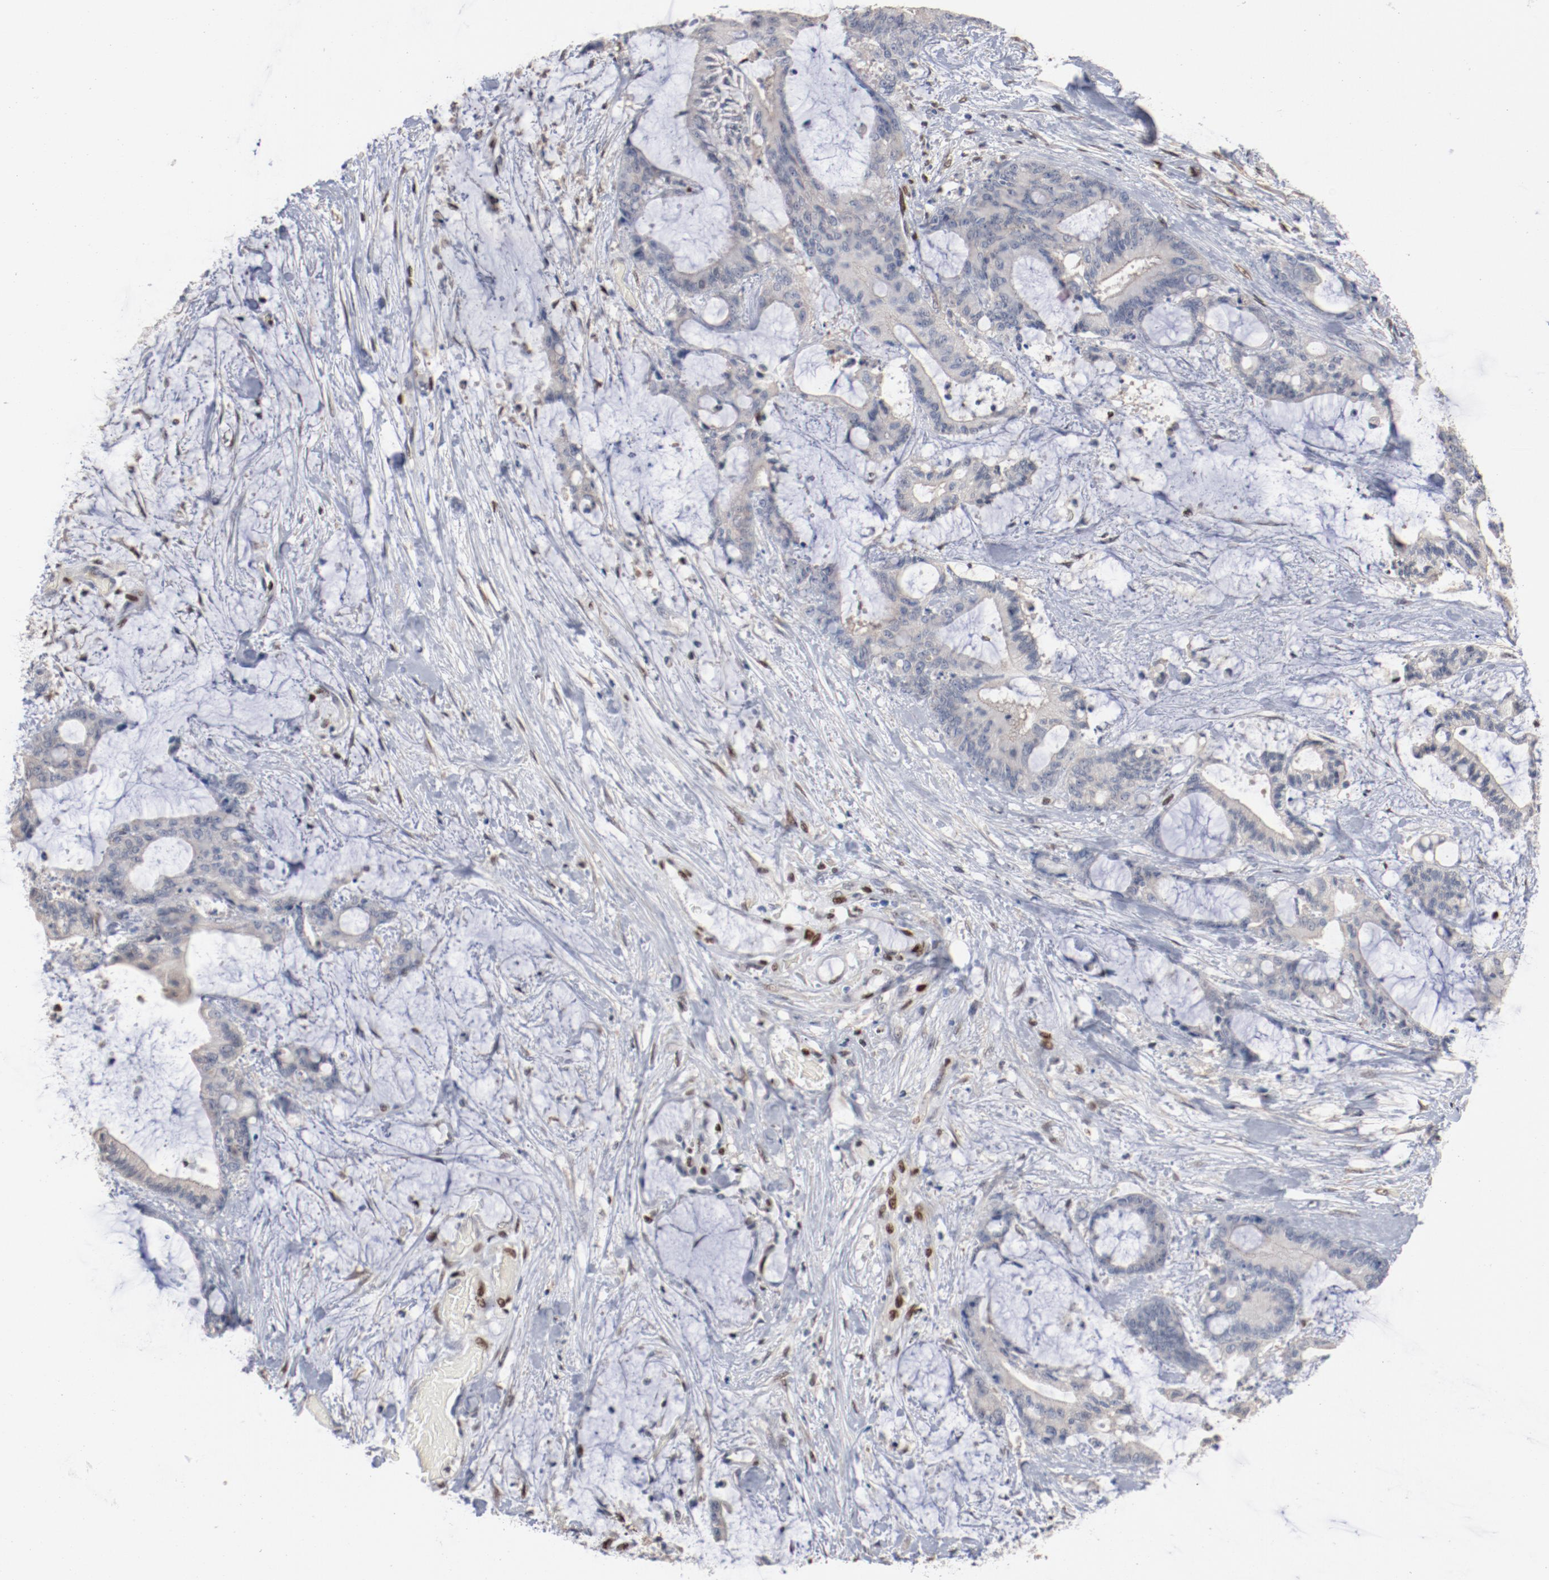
{"staining": {"intensity": "negative", "quantity": "none", "location": "none"}, "tissue": "liver cancer", "cell_type": "Tumor cells", "image_type": "cancer", "snomed": [{"axis": "morphology", "description": "Cholangiocarcinoma"}, {"axis": "topography", "description": "Liver"}], "caption": "High power microscopy image of an immunohistochemistry photomicrograph of liver cancer (cholangiocarcinoma), revealing no significant expression in tumor cells.", "gene": "ZEB2", "patient": {"sex": "female", "age": 73}}